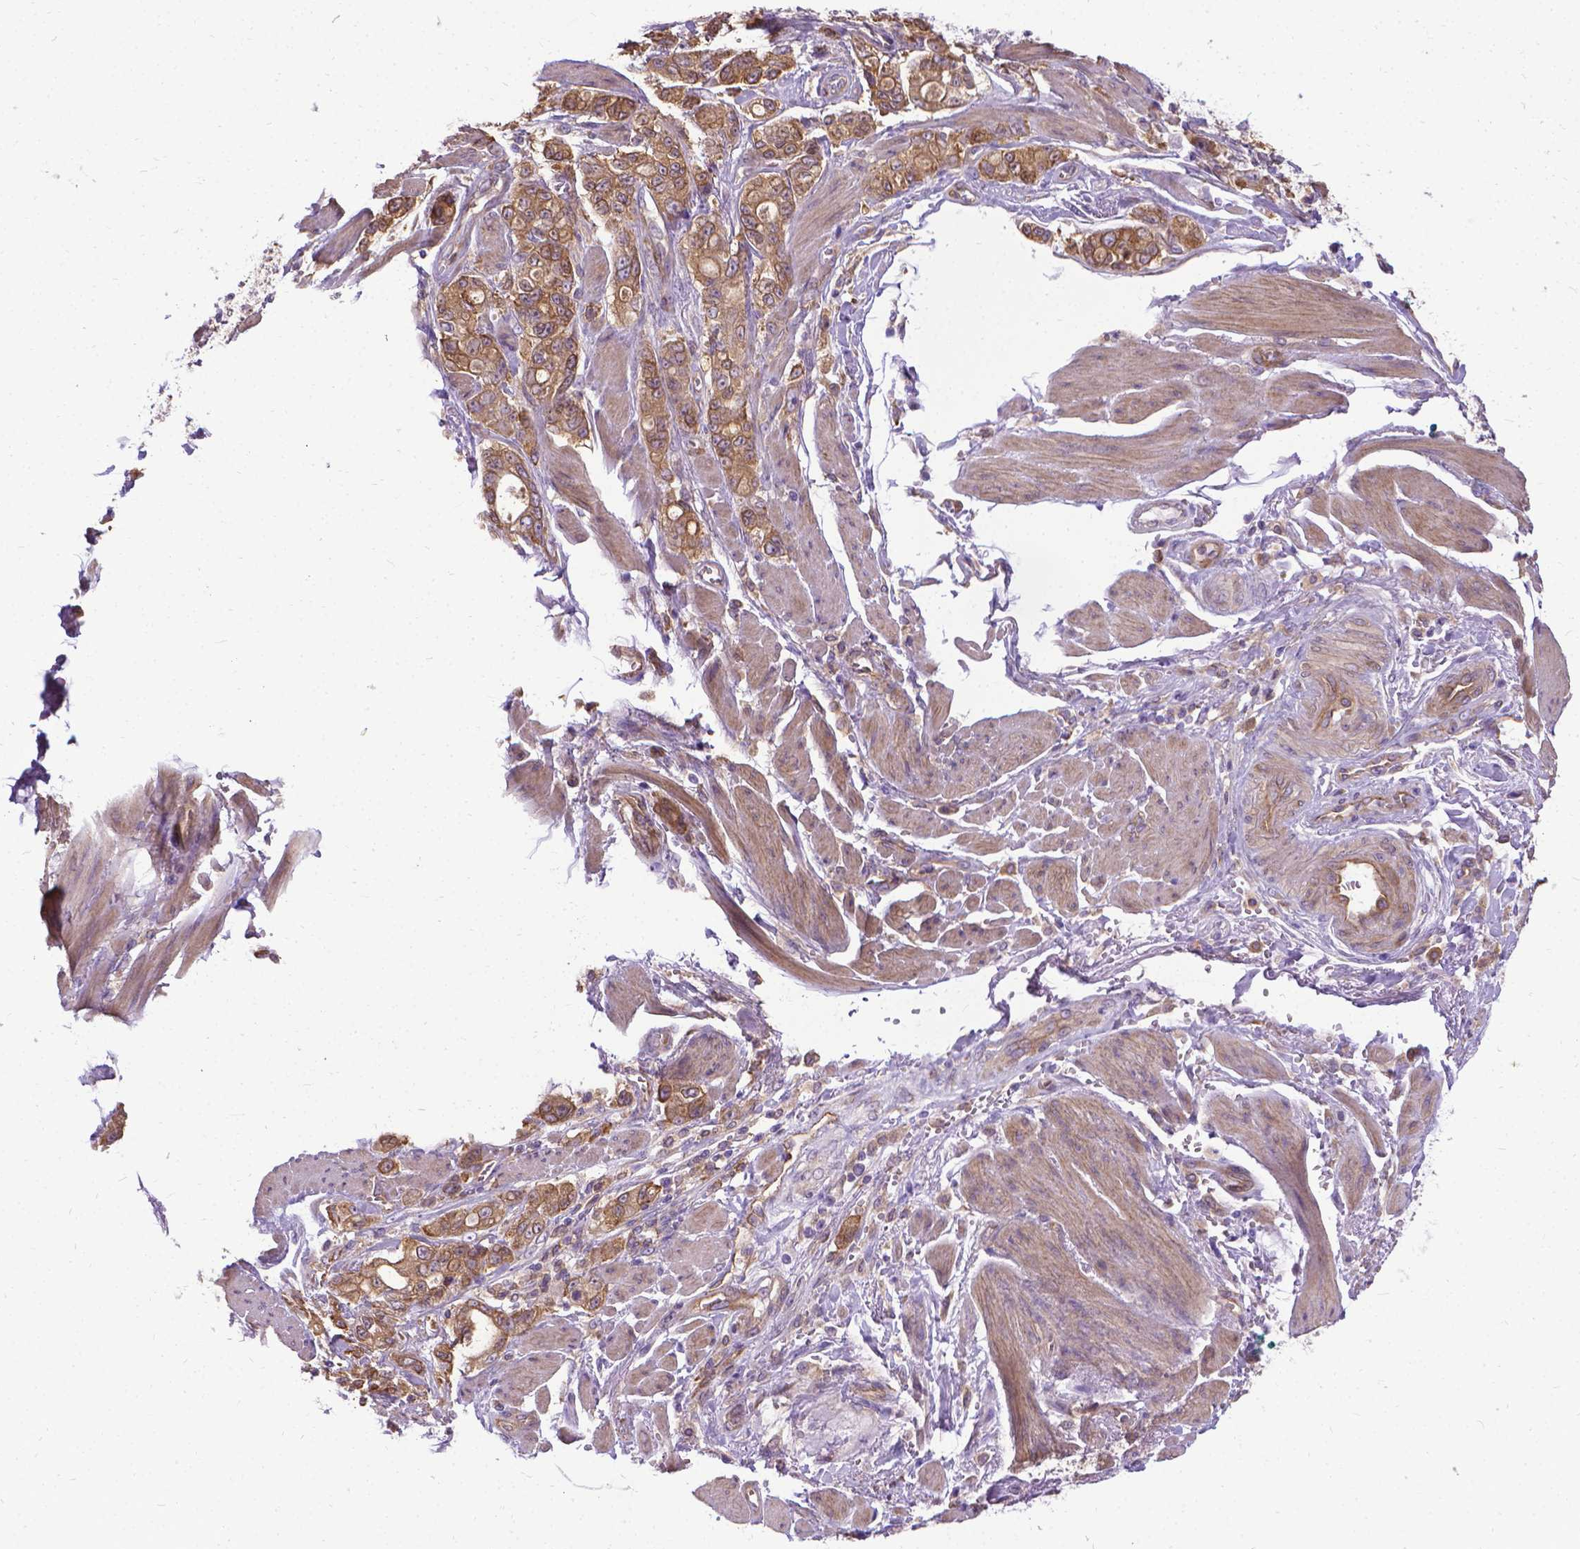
{"staining": {"intensity": "strong", "quantity": ">75%", "location": "cytoplasmic/membranous"}, "tissue": "stomach cancer", "cell_type": "Tumor cells", "image_type": "cancer", "snomed": [{"axis": "morphology", "description": "Adenocarcinoma, NOS"}, {"axis": "topography", "description": "Stomach"}], "caption": "A brown stain labels strong cytoplasmic/membranous expression of a protein in stomach adenocarcinoma tumor cells. The protein is stained brown, and the nuclei are stained in blue (DAB IHC with brightfield microscopy, high magnification).", "gene": "CFAP299", "patient": {"sex": "male", "age": 63}}